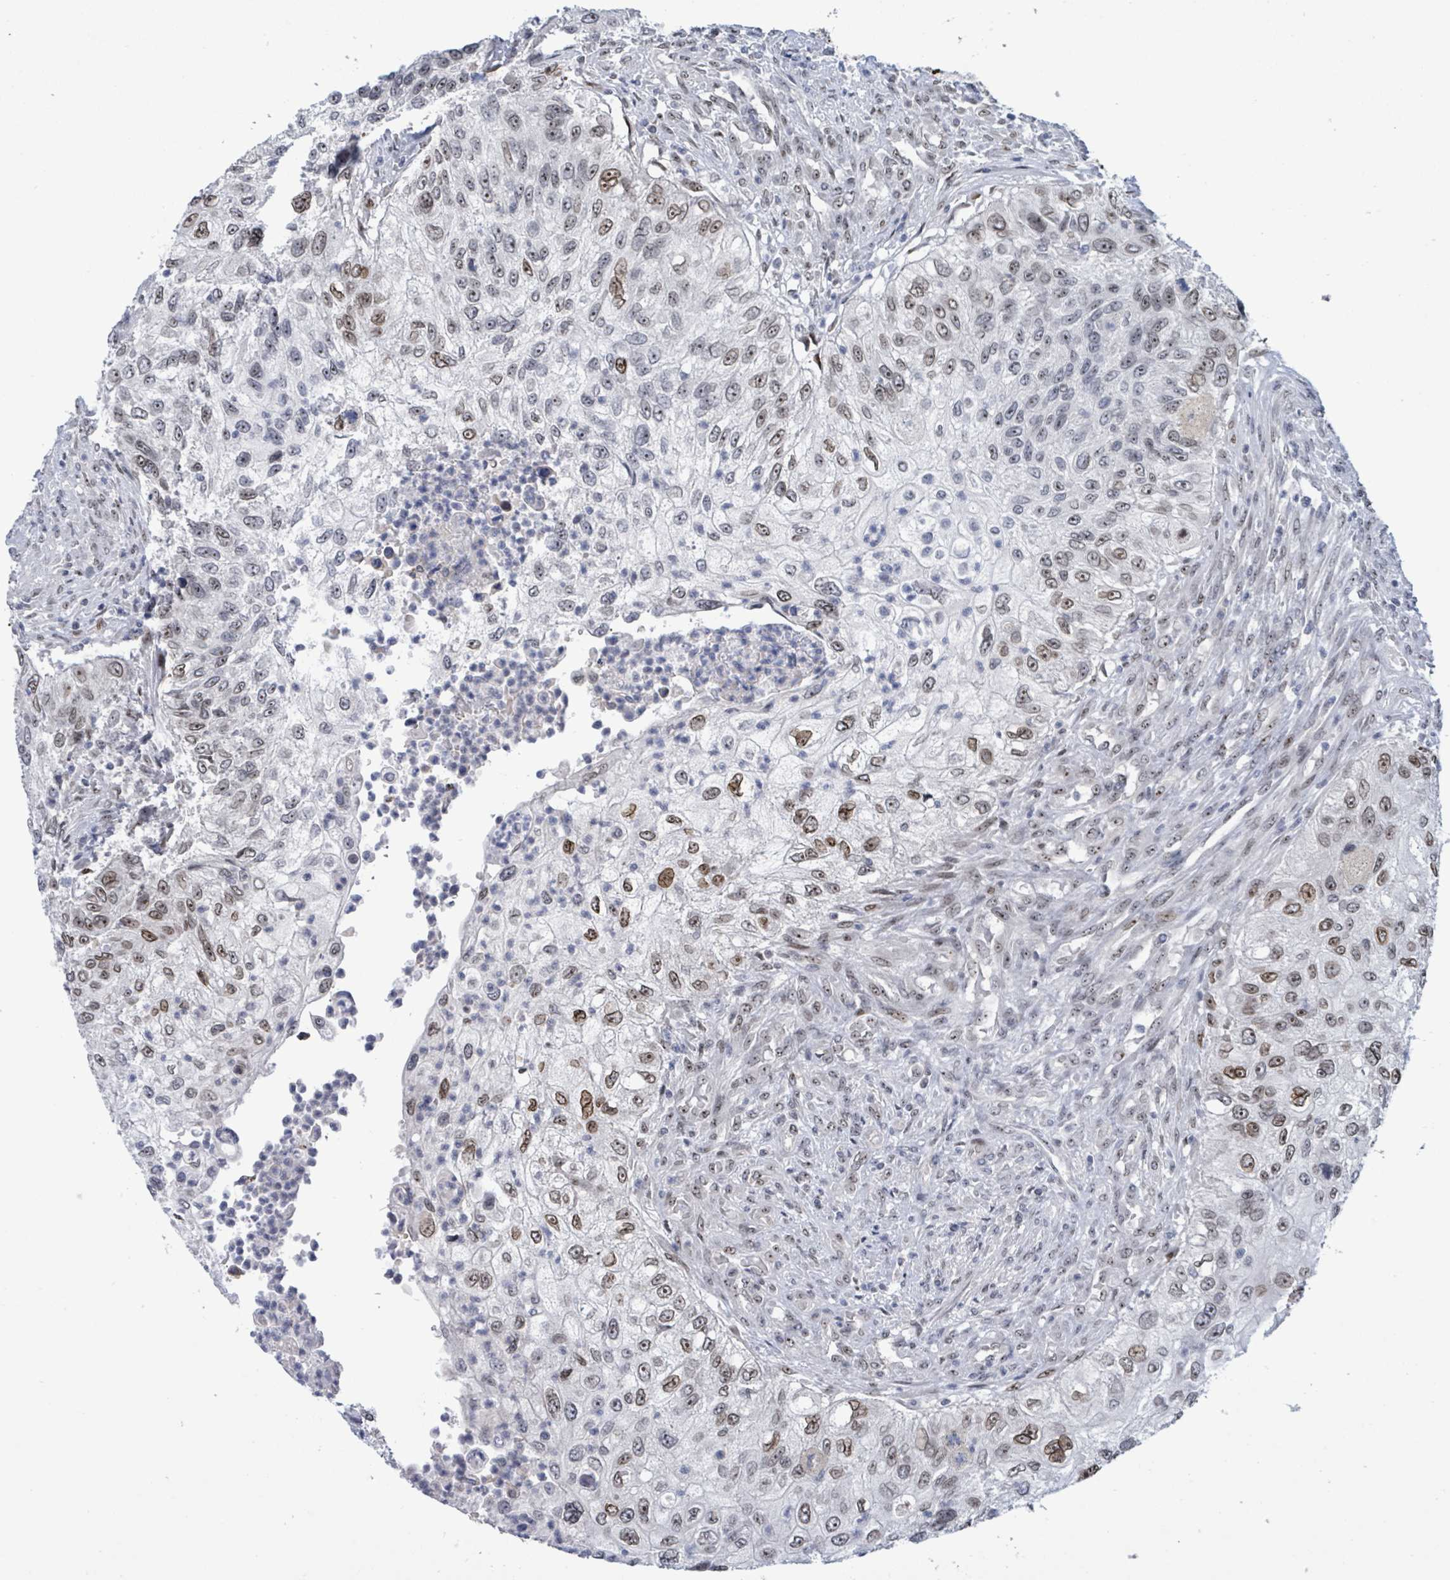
{"staining": {"intensity": "moderate", "quantity": ">75%", "location": "nuclear"}, "tissue": "urothelial cancer", "cell_type": "Tumor cells", "image_type": "cancer", "snomed": [{"axis": "morphology", "description": "Urothelial carcinoma, High grade"}, {"axis": "topography", "description": "Urinary bladder"}], "caption": "IHC photomicrograph of neoplastic tissue: human urothelial cancer stained using immunohistochemistry (IHC) demonstrates medium levels of moderate protein expression localized specifically in the nuclear of tumor cells, appearing as a nuclear brown color.", "gene": "RRN3", "patient": {"sex": "female", "age": 60}}